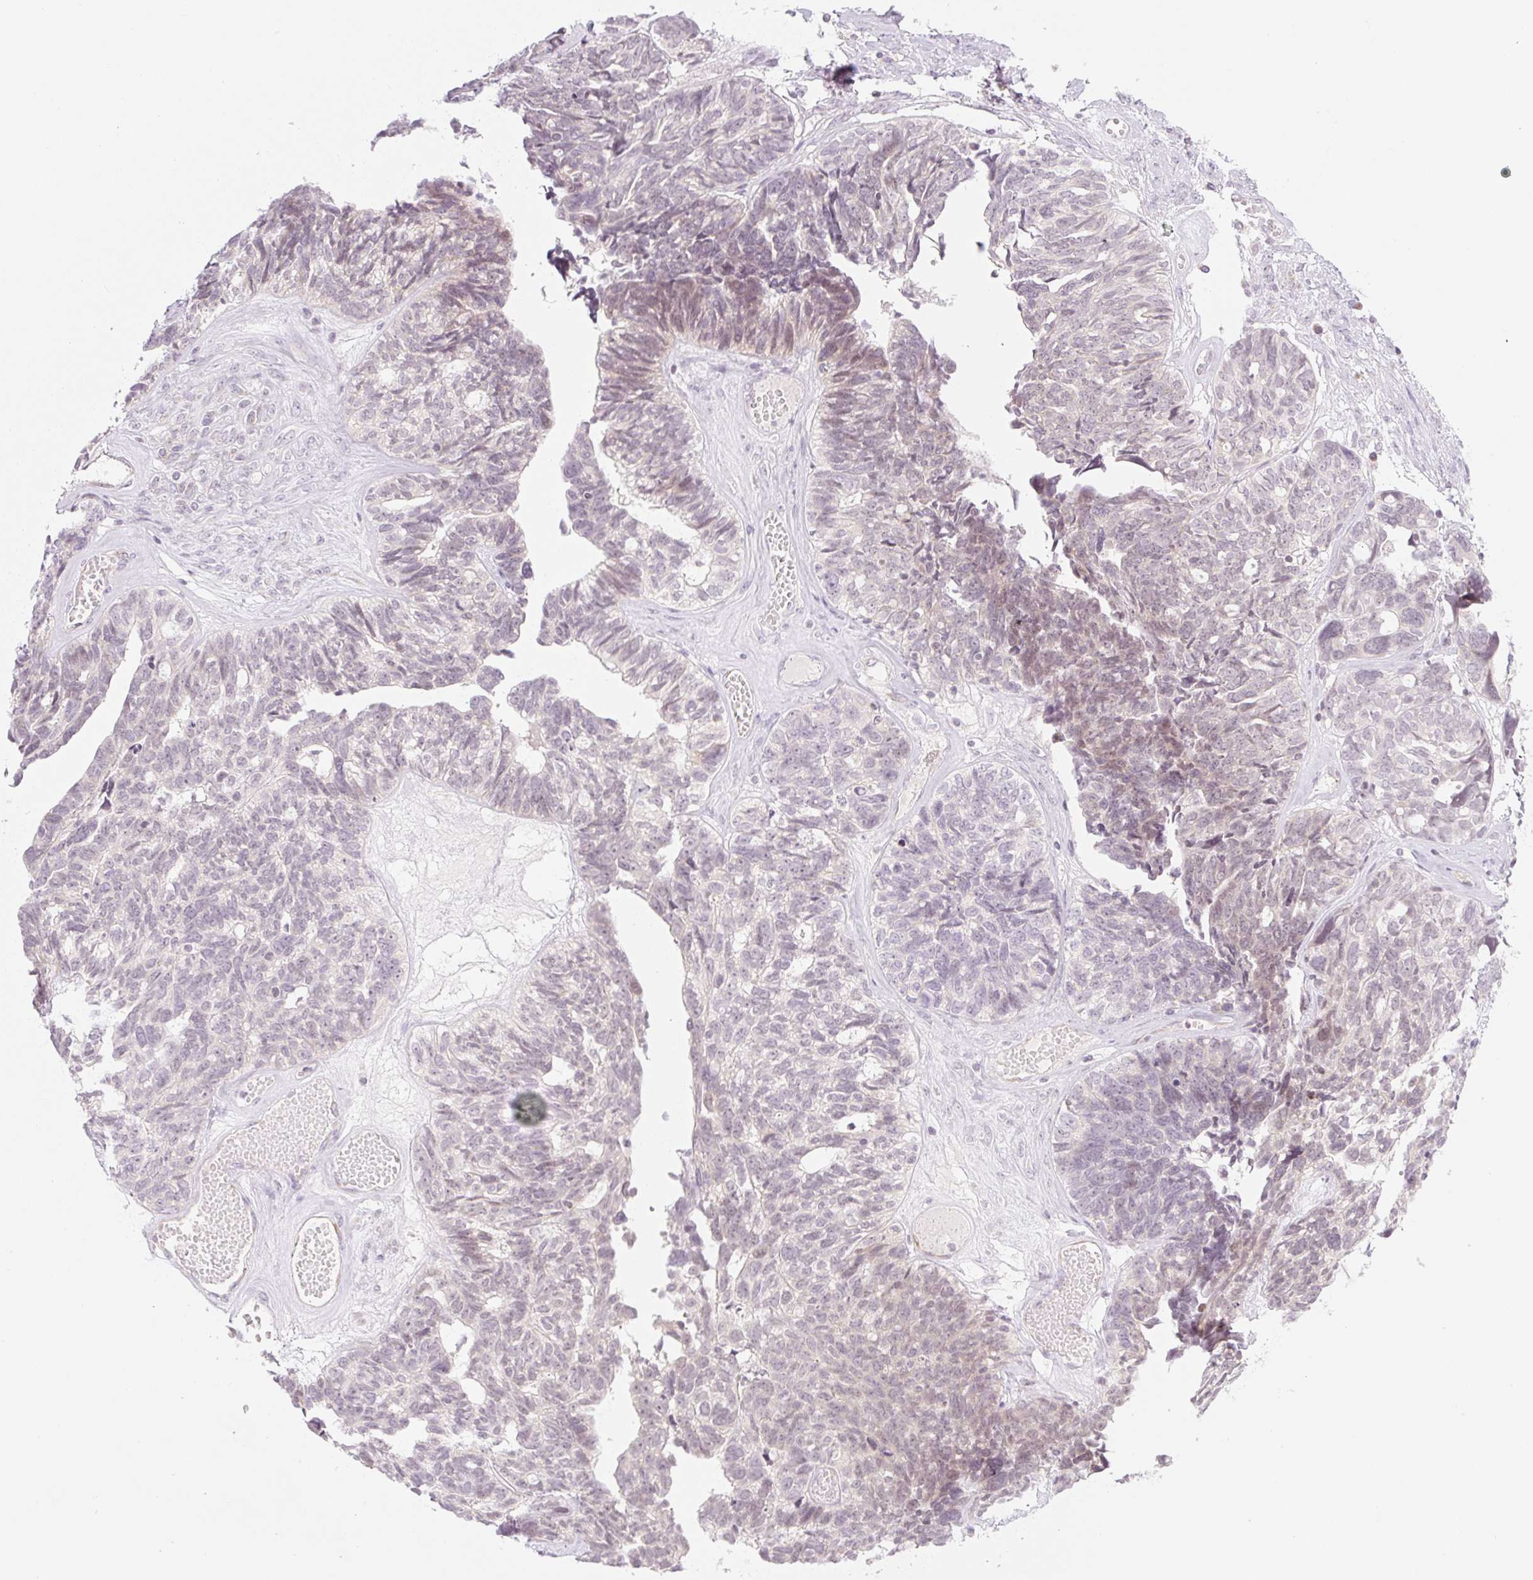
{"staining": {"intensity": "weak", "quantity": "<25%", "location": "nuclear"}, "tissue": "ovarian cancer", "cell_type": "Tumor cells", "image_type": "cancer", "snomed": [{"axis": "morphology", "description": "Cystadenocarcinoma, serous, NOS"}, {"axis": "topography", "description": "Ovary"}], "caption": "High power microscopy micrograph of an immunohistochemistry (IHC) image of ovarian serous cystadenocarcinoma, revealing no significant positivity in tumor cells. (Stains: DAB (3,3'-diaminobenzidine) immunohistochemistry (IHC) with hematoxylin counter stain, Microscopy: brightfield microscopy at high magnification).", "gene": "CASKIN1", "patient": {"sex": "female", "age": 79}}